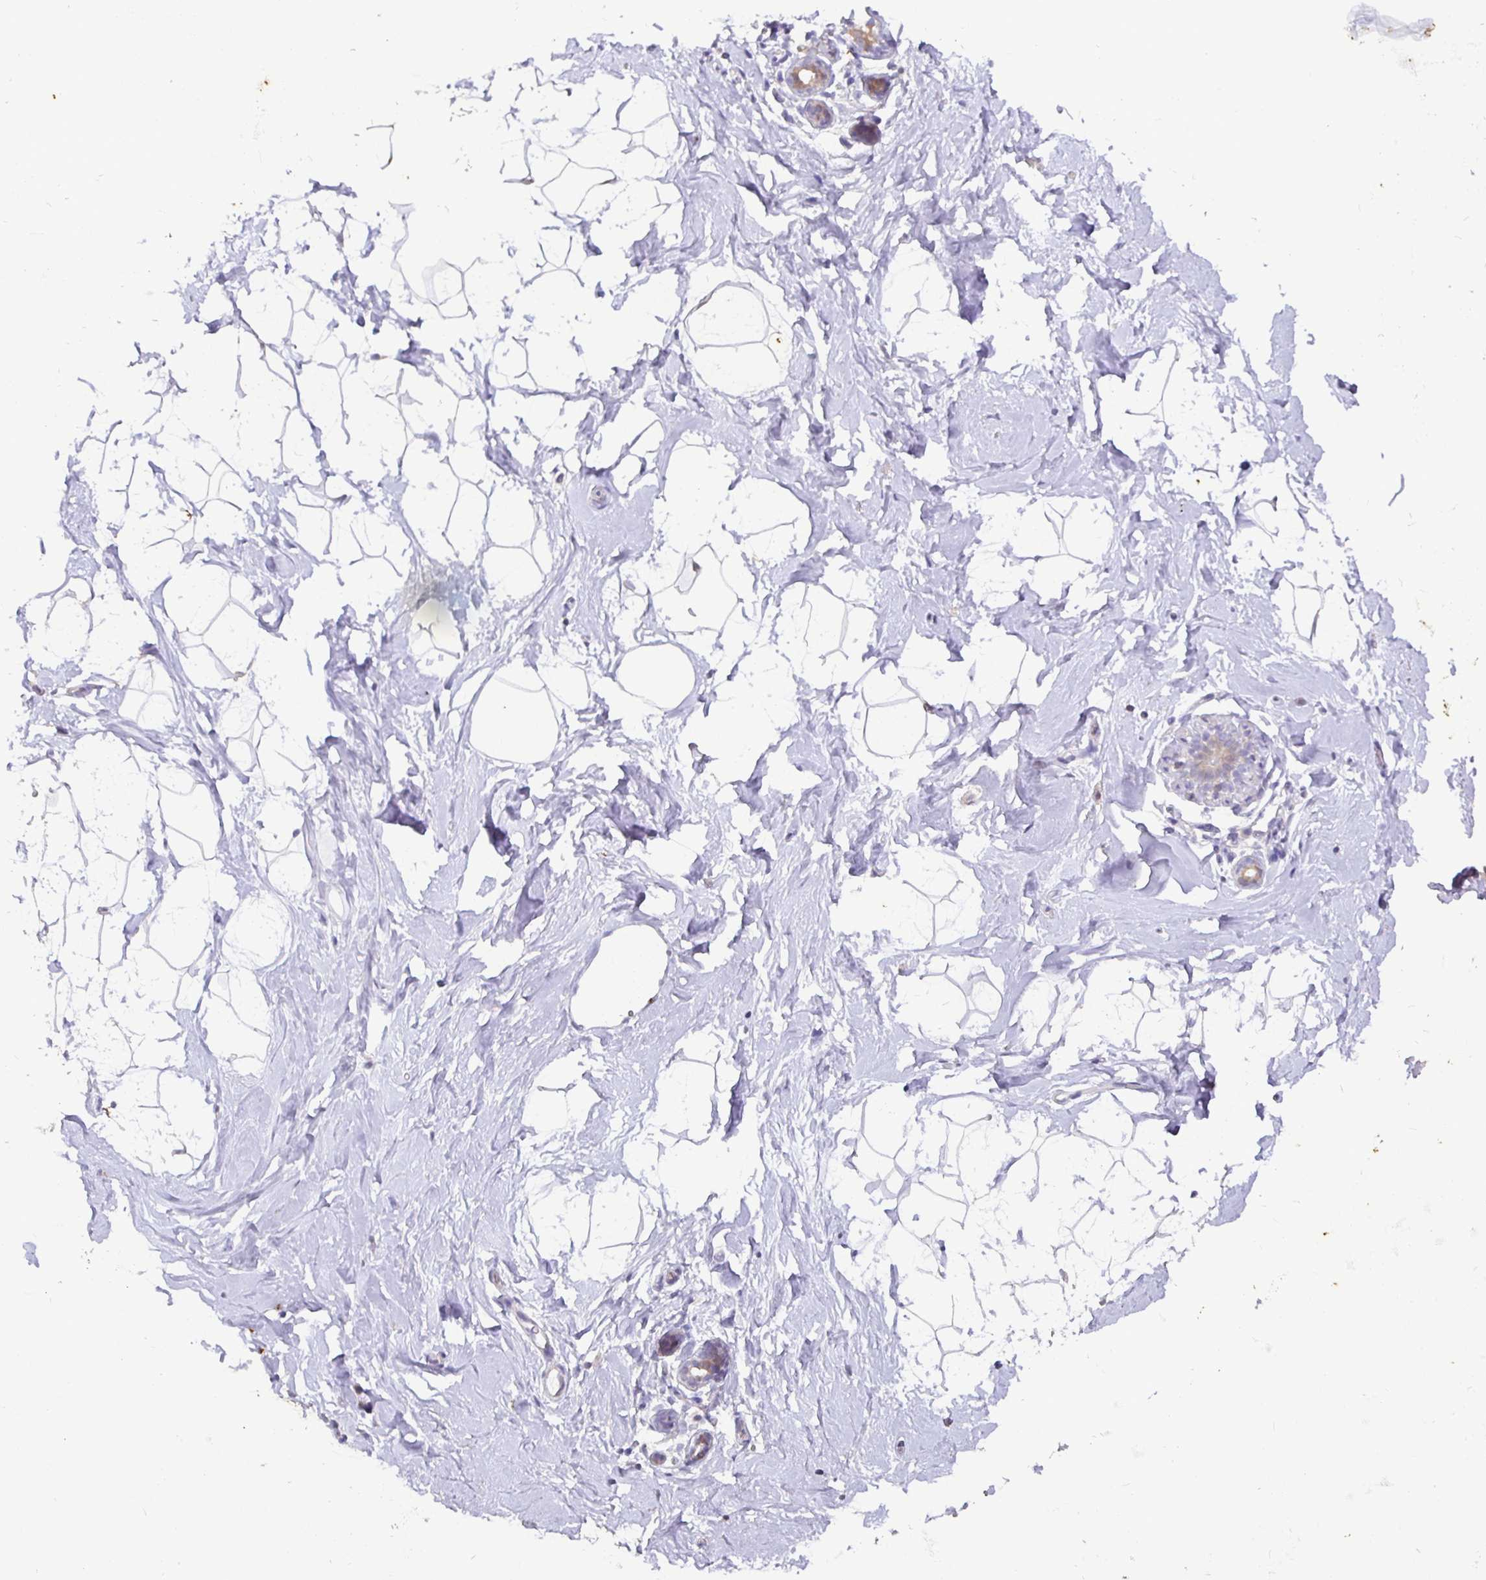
{"staining": {"intensity": "negative", "quantity": "none", "location": "none"}, "tissue": "breast", "cell_type": "Adipocytes", "image_type": "normal", "snomed": [{"axis": "morphology", "description": "Normal tissue, NOS"}, {"axis": "topography", "description": "Breast"}], "caption": "Adipocytes show no significant protein expression in benign breast. (DAB (3,3'-diaminobenzidine) IHC, high magnification).", "gene": "SHISA4", "patient": {"sex": "female", "age": 32}}